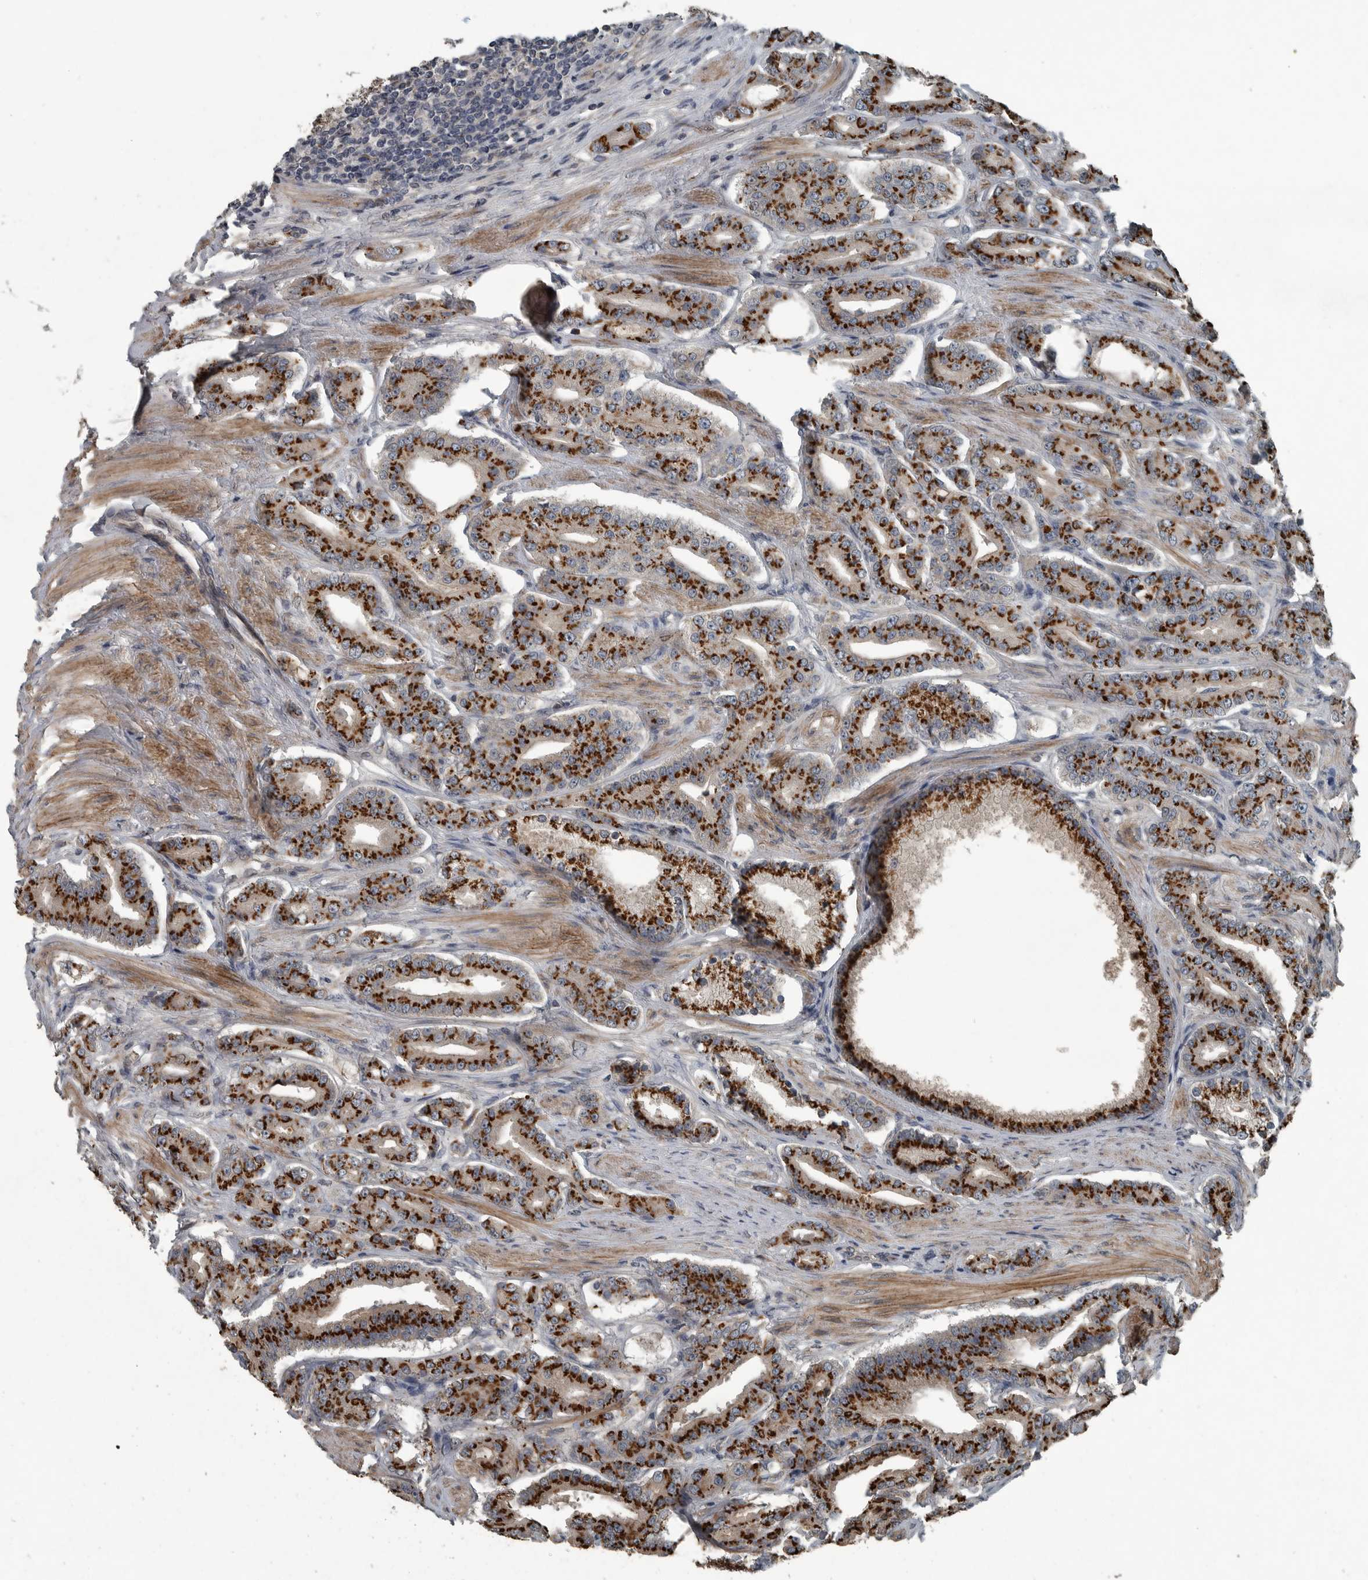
{"staining": {"intensity": "strong", "quantity": ">75%", "location": "cytoplasmic/membranous"}, "tissue": "prostate cancer", "cell_type": "Tumor cells", "image_type": "cancer", "snomed": [{"axis": "morphology", "description": "Adenocarcinoma, High grade"}, {"axis": "topography", "description": "Prostate"}], "caption": "Immunohistochemical staining of human adenocarcinoma (high-grade) (prostate) displays high levels of strong cytoplasmic/membranous positivity in approximately >75% of tumor cells.", "gene": "ZNF345", "patient": {"sex": "male", "age": 71}}